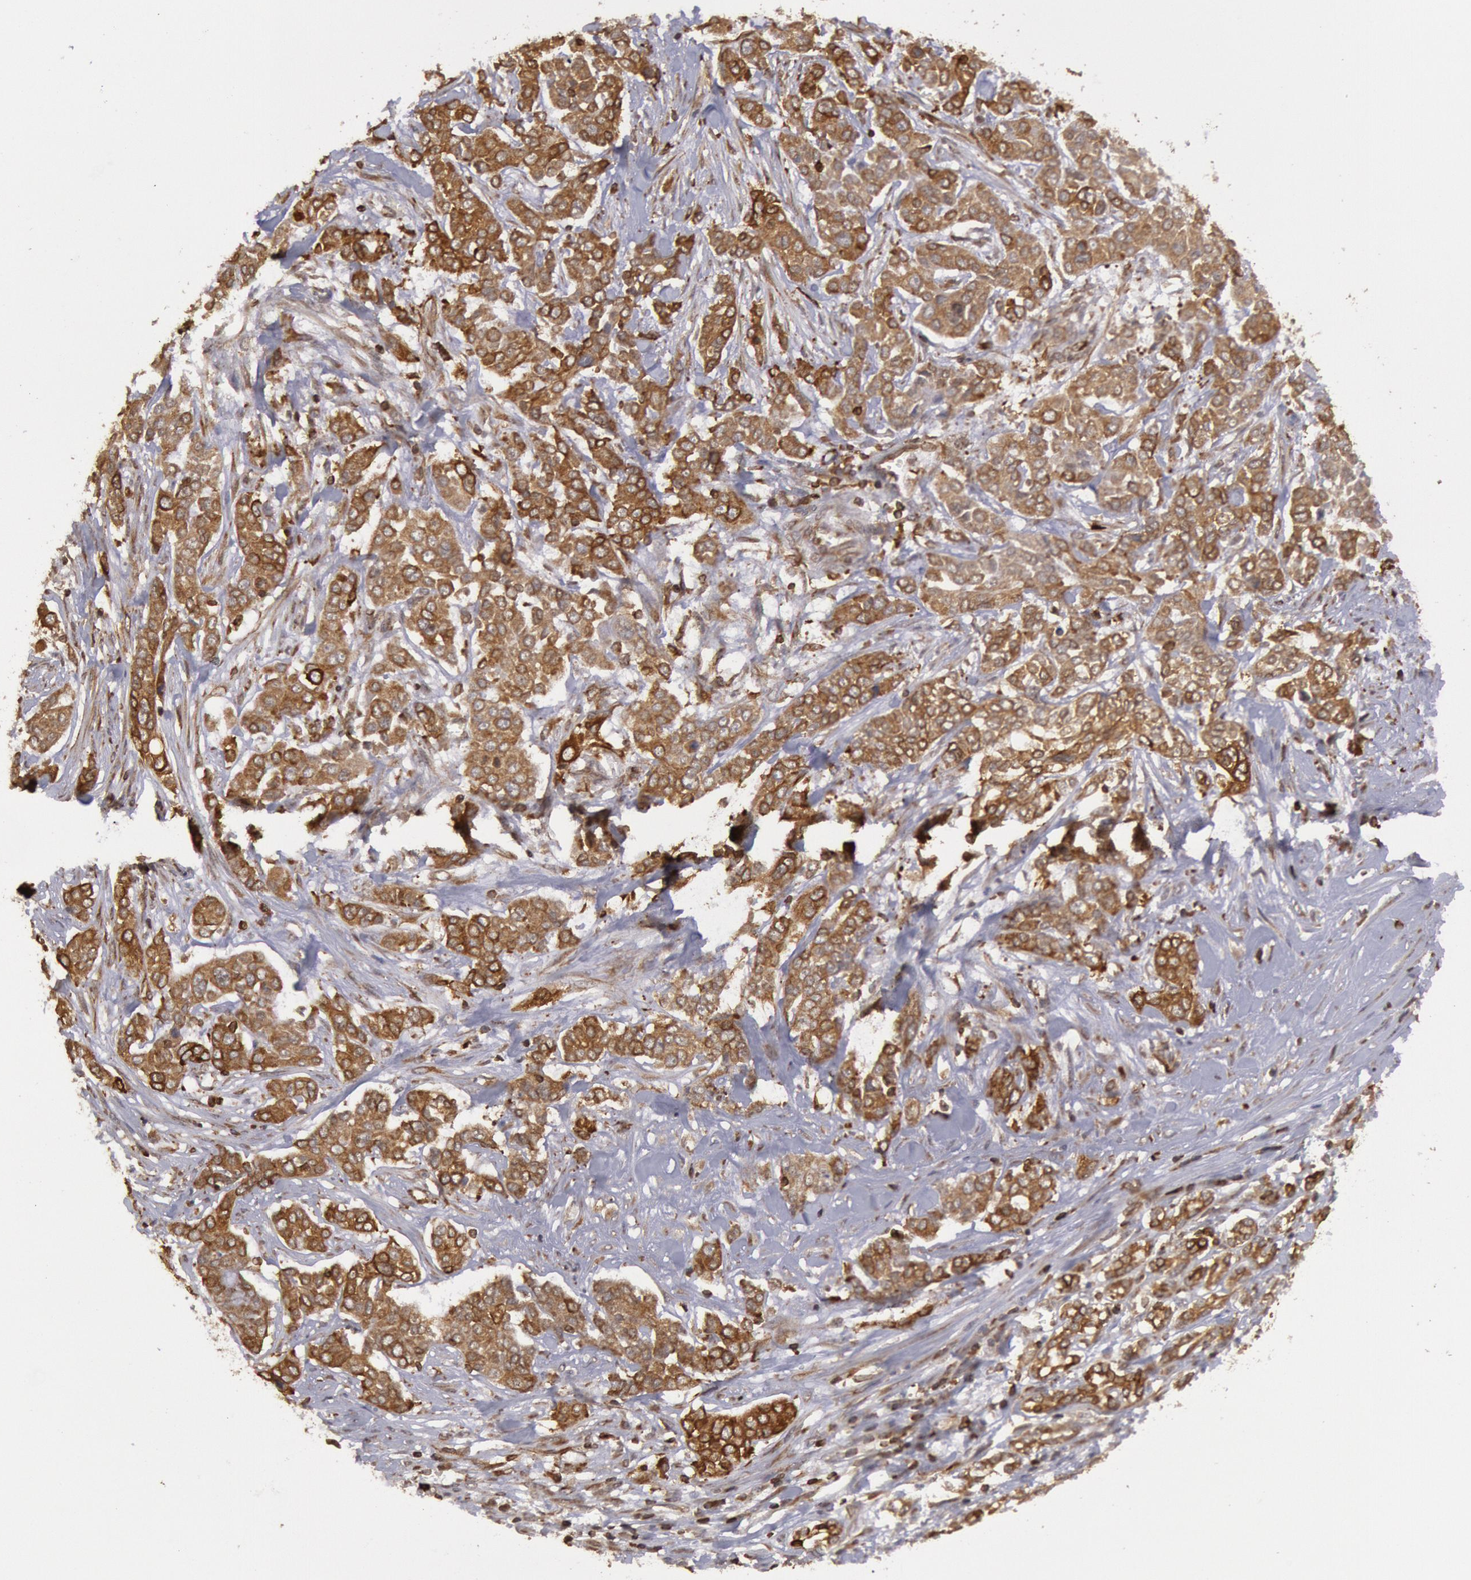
{"staining": {"intensity": "moderate", "quantity": ">75%", "location": "cytoplasmic/membranous"}, "tissue": "pancreatic cancer", "cell_type": "Tumor cells", "image_type": "cancer", "snomed": [{"axis": "morphology", "description": "Adenocarcinoma, NOS"}, {"axis": "topography", "description": "Pancreas"}], "caption": "This image shows immunohistochemistry (IHC) staining of pancreatic adenocarcinoma, with medium moderate cytoplasmic/membranous staining in approximately >75% of tumor cells.", "gene": "TAP2", "patient": {"sex": "female", "age": 52}}